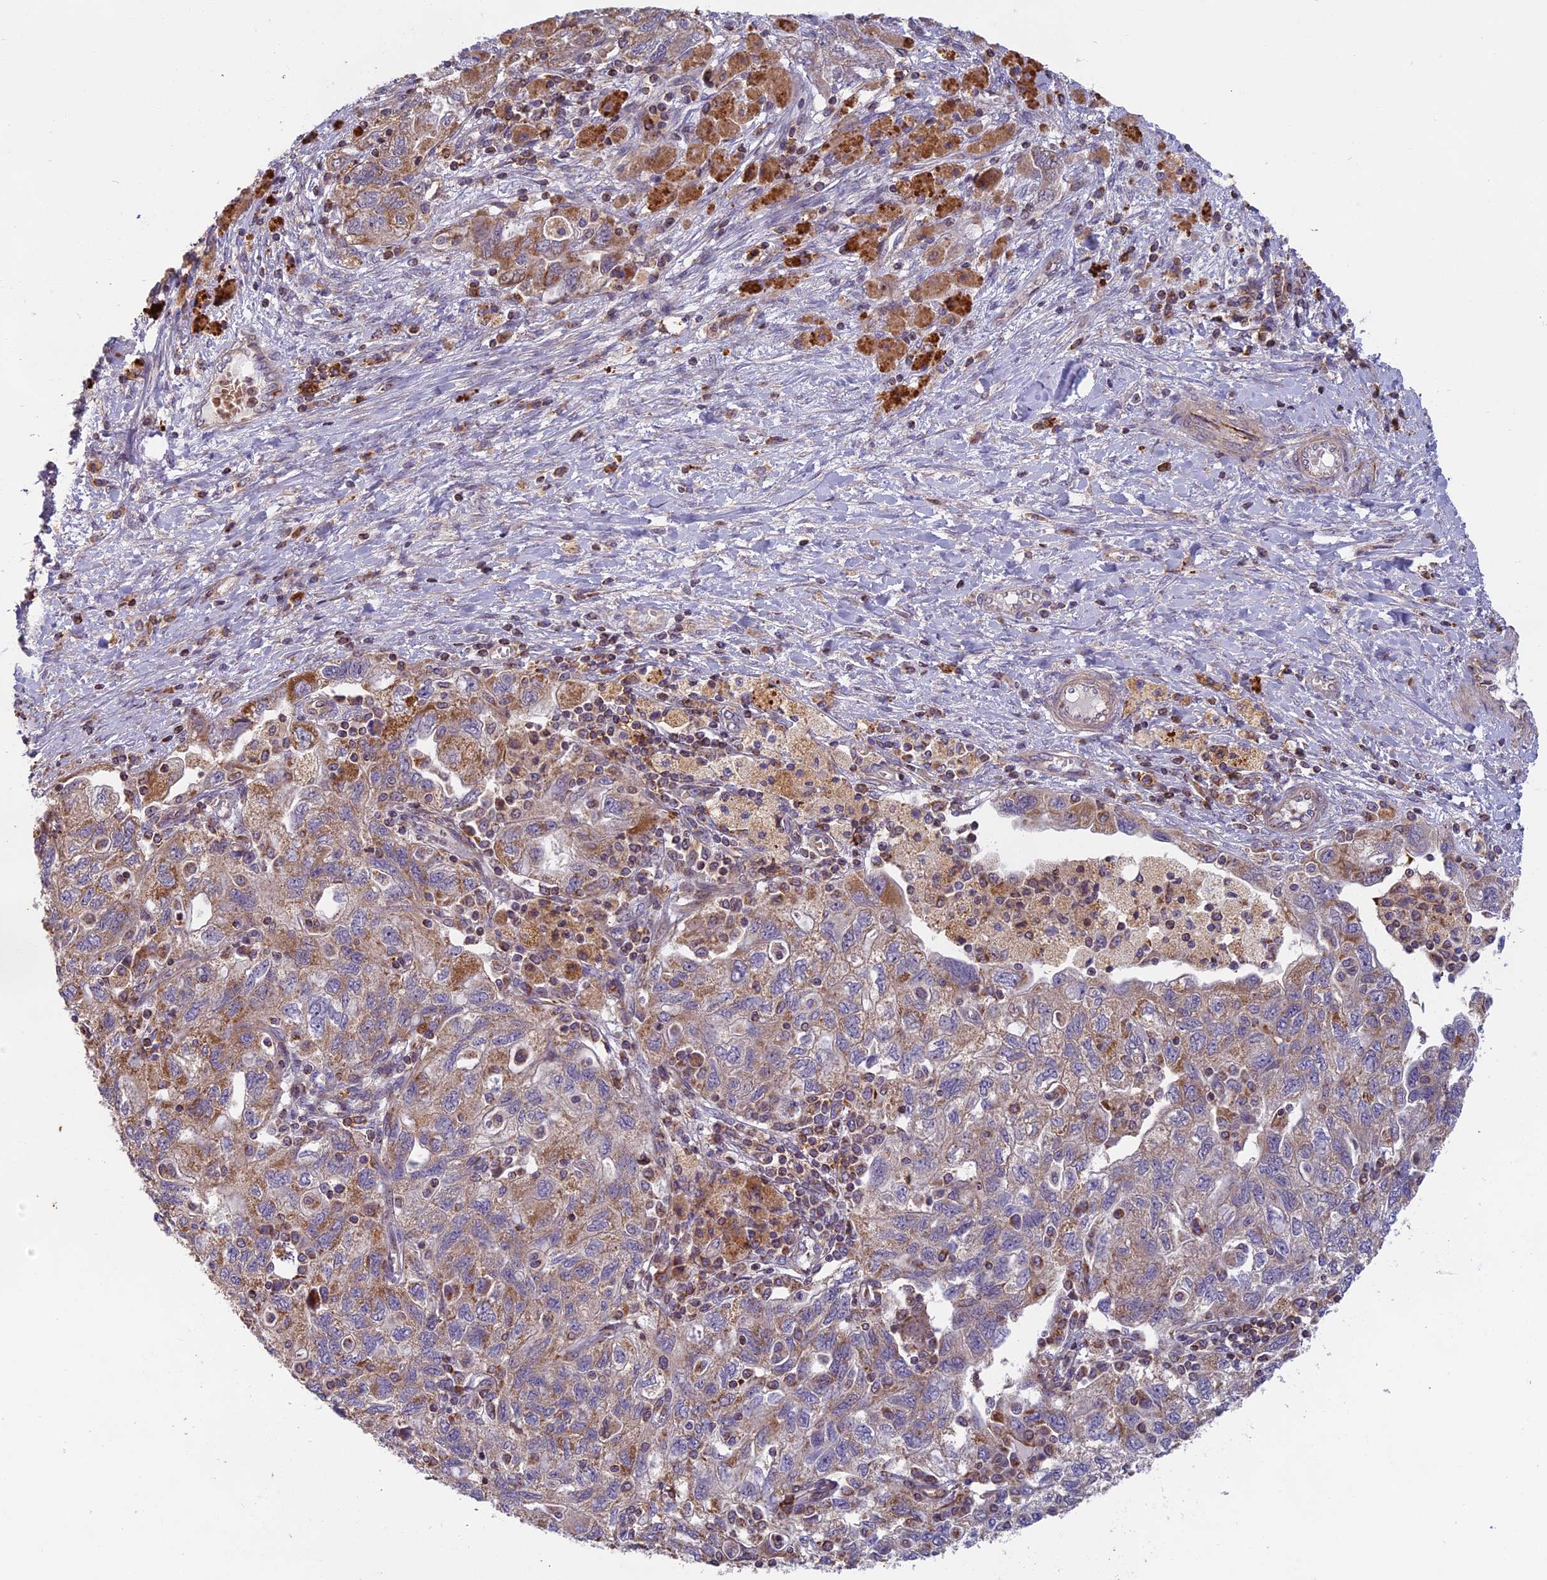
{"staining": {"intensity": "moderate", "quantity": "25%-75%", "location": "cytoplasmic/membranous"}, "tissue": "ovarian cancer", "cell_type": "Tumor cells", "image_type": "cancer", "snomed": [{"axis": "morphology", "description": "Carcinoma, NOS"}, {"axis": "morphology", "description": "Cystadenocarcinoma, serous, NOS"}, {"axis": "topography", "description": "Ovary"}], "caption": "Tumor cells demonstrate medium levels of moderate cytoplasmic/membranous expression in about 25%-75% of cells in human ovarian cancer. (Brightfield microscopy of DAB IHC at high magnification).", "gene": "EDAR", "patient": {"sex": "female", "age": 69}}